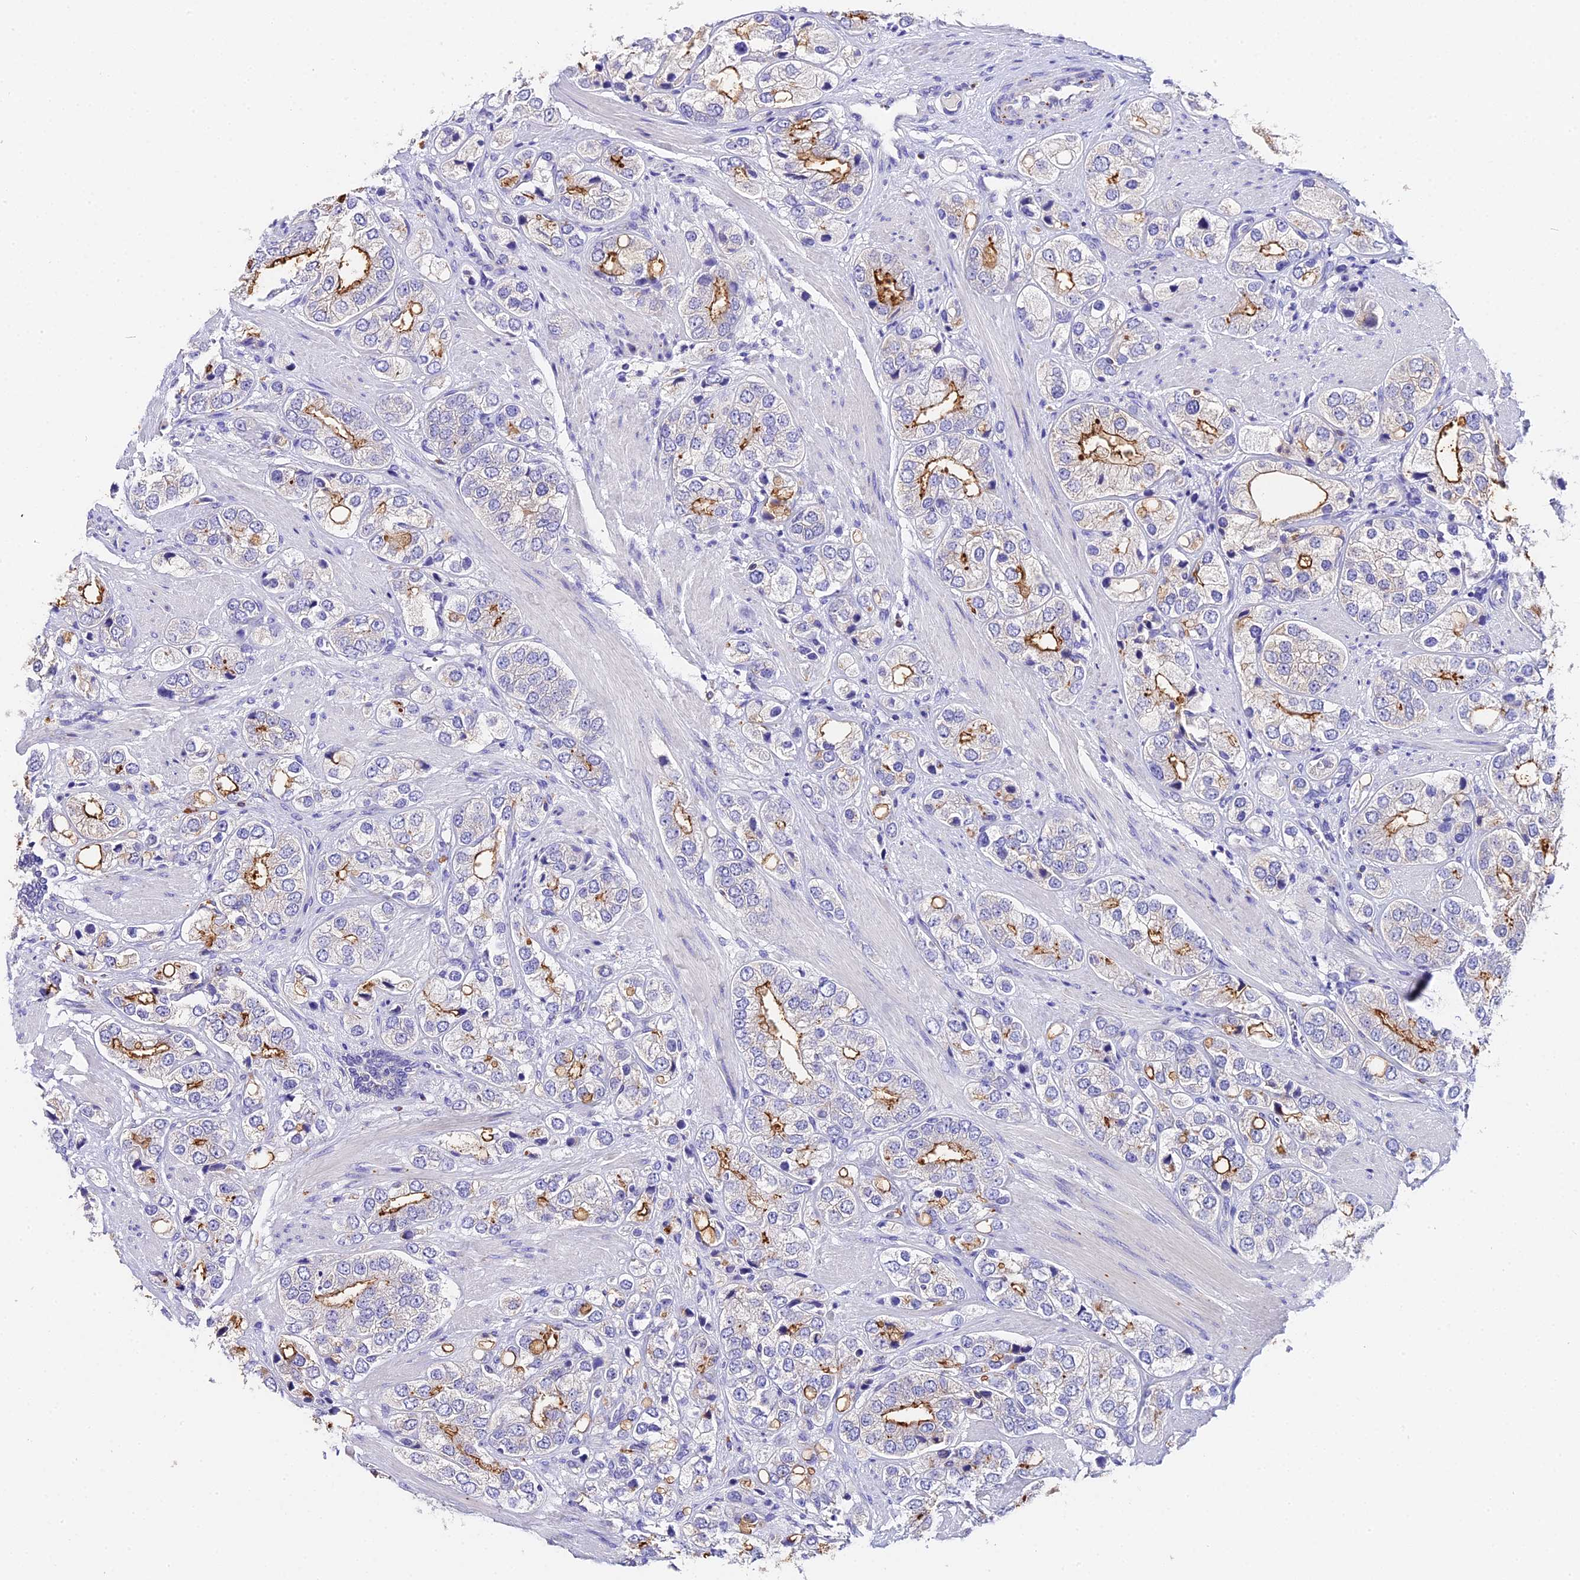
{"staining": {"intensity": "moderate", "quantity": "25%-75%", "location": "cytoplasmic/membranous"}, "tissue": "prostate cancer", "cell_type": "Tumor cells", "image_type": "cancer", "snomed": [{"axis": "morphology", "description": "Adenocarcinoma, High grade"}, {"axis": "topography", "description": "Prostate"}], "caption": "Human high-grade adenocarcinoma (prostate) stained with a brown dye displays moderate cytoplasmic/membranous positive staining in about 25%-75% of tumor cells.", "gene": "LYPD6", "patient": {"sex": "male", "age": 50}}